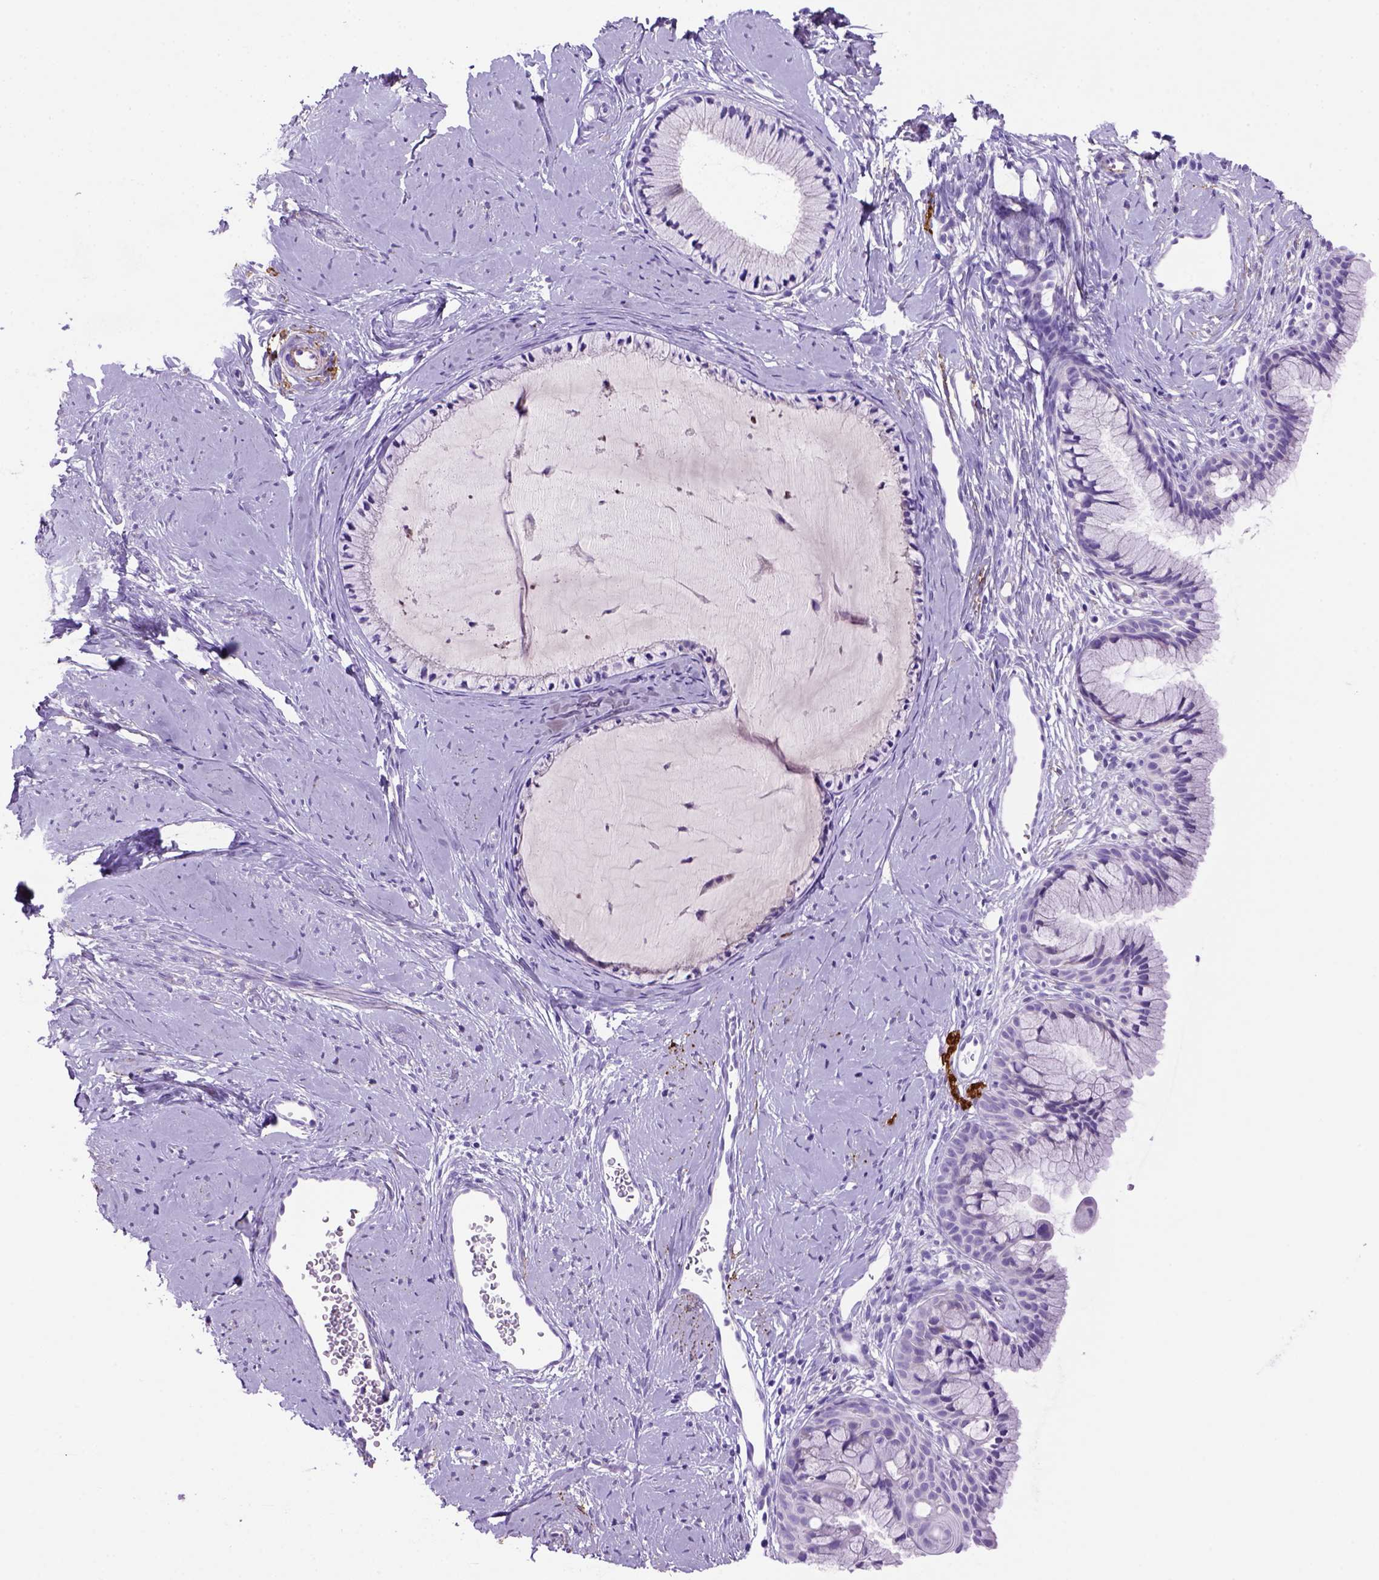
{"staining": {"intensity": "negative", "quantity": "none", "location": "none"}, "tissue": "cervix", "cell_type": "Glandular cells", "image_type": "normal", "snomed": [{"axis": "morphology", "description": "Normal tissue, NOS"}, {"axis": "topography", "description": "Cervix"}], "caption": "This is an immunohistochemistry histopathology image of normal cervix. There is no expression in glandular cells.", "gene": "SIRPD", "patient": {"sex": "female", "age": 40}}